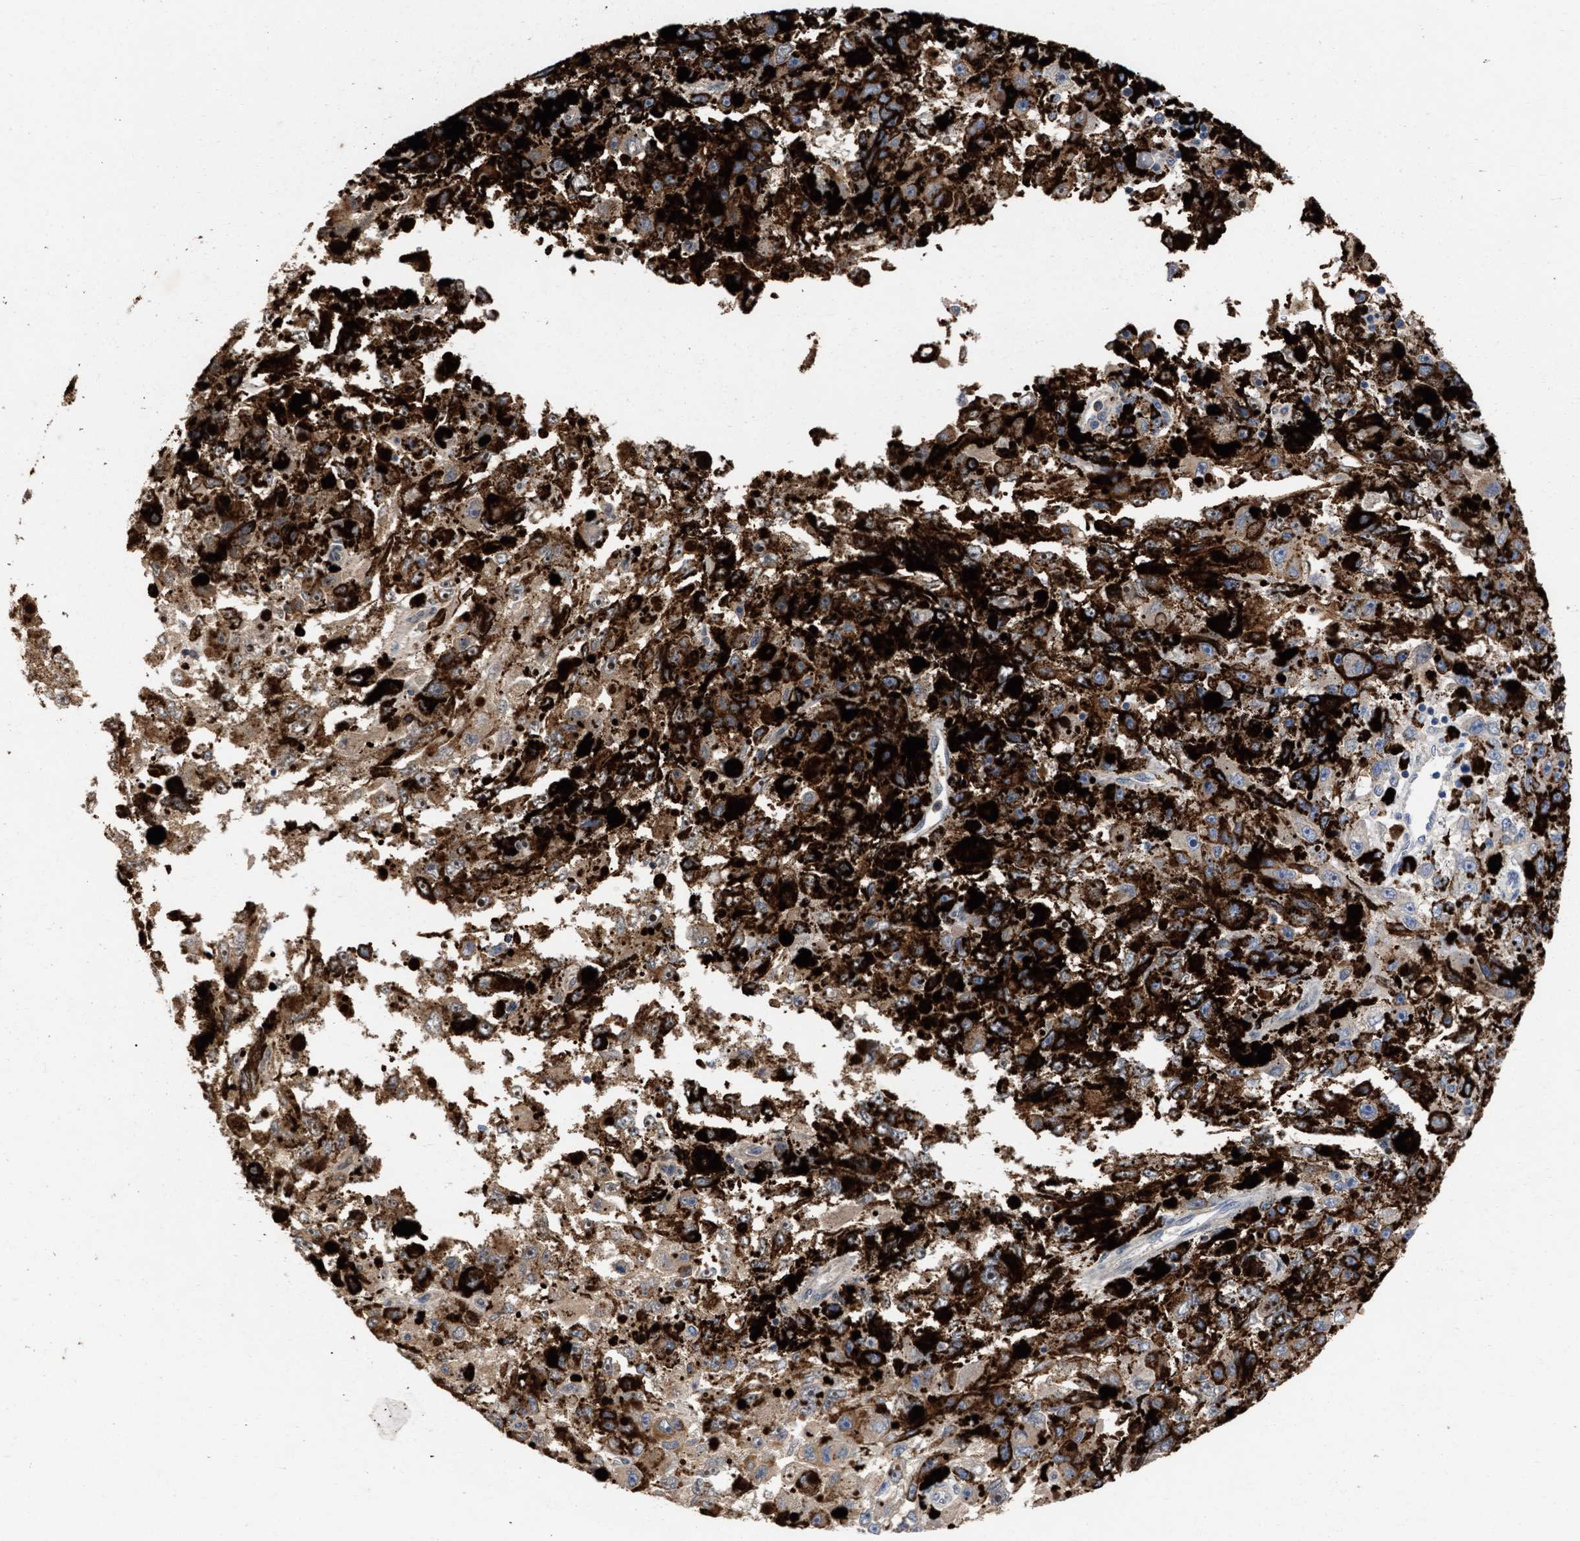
{"staining": {"intensity": "negative", "quantity": "none", "location": "none"}, "tissue": "melanoma", "cell_type": "Tumor cells", "image_type": "cancer", "snomed": [{"axis": "morphology", "description": "Malignant melanoma, NOS"}, {"axis": "topography", "description": "Skin"}], "caption": "DAB immunohistochemical staining of malignant melanoma shows no significant expression in tumor cells.", "gene": "ARHGEF4", "patient": {"sex": "female", "age": 104}}